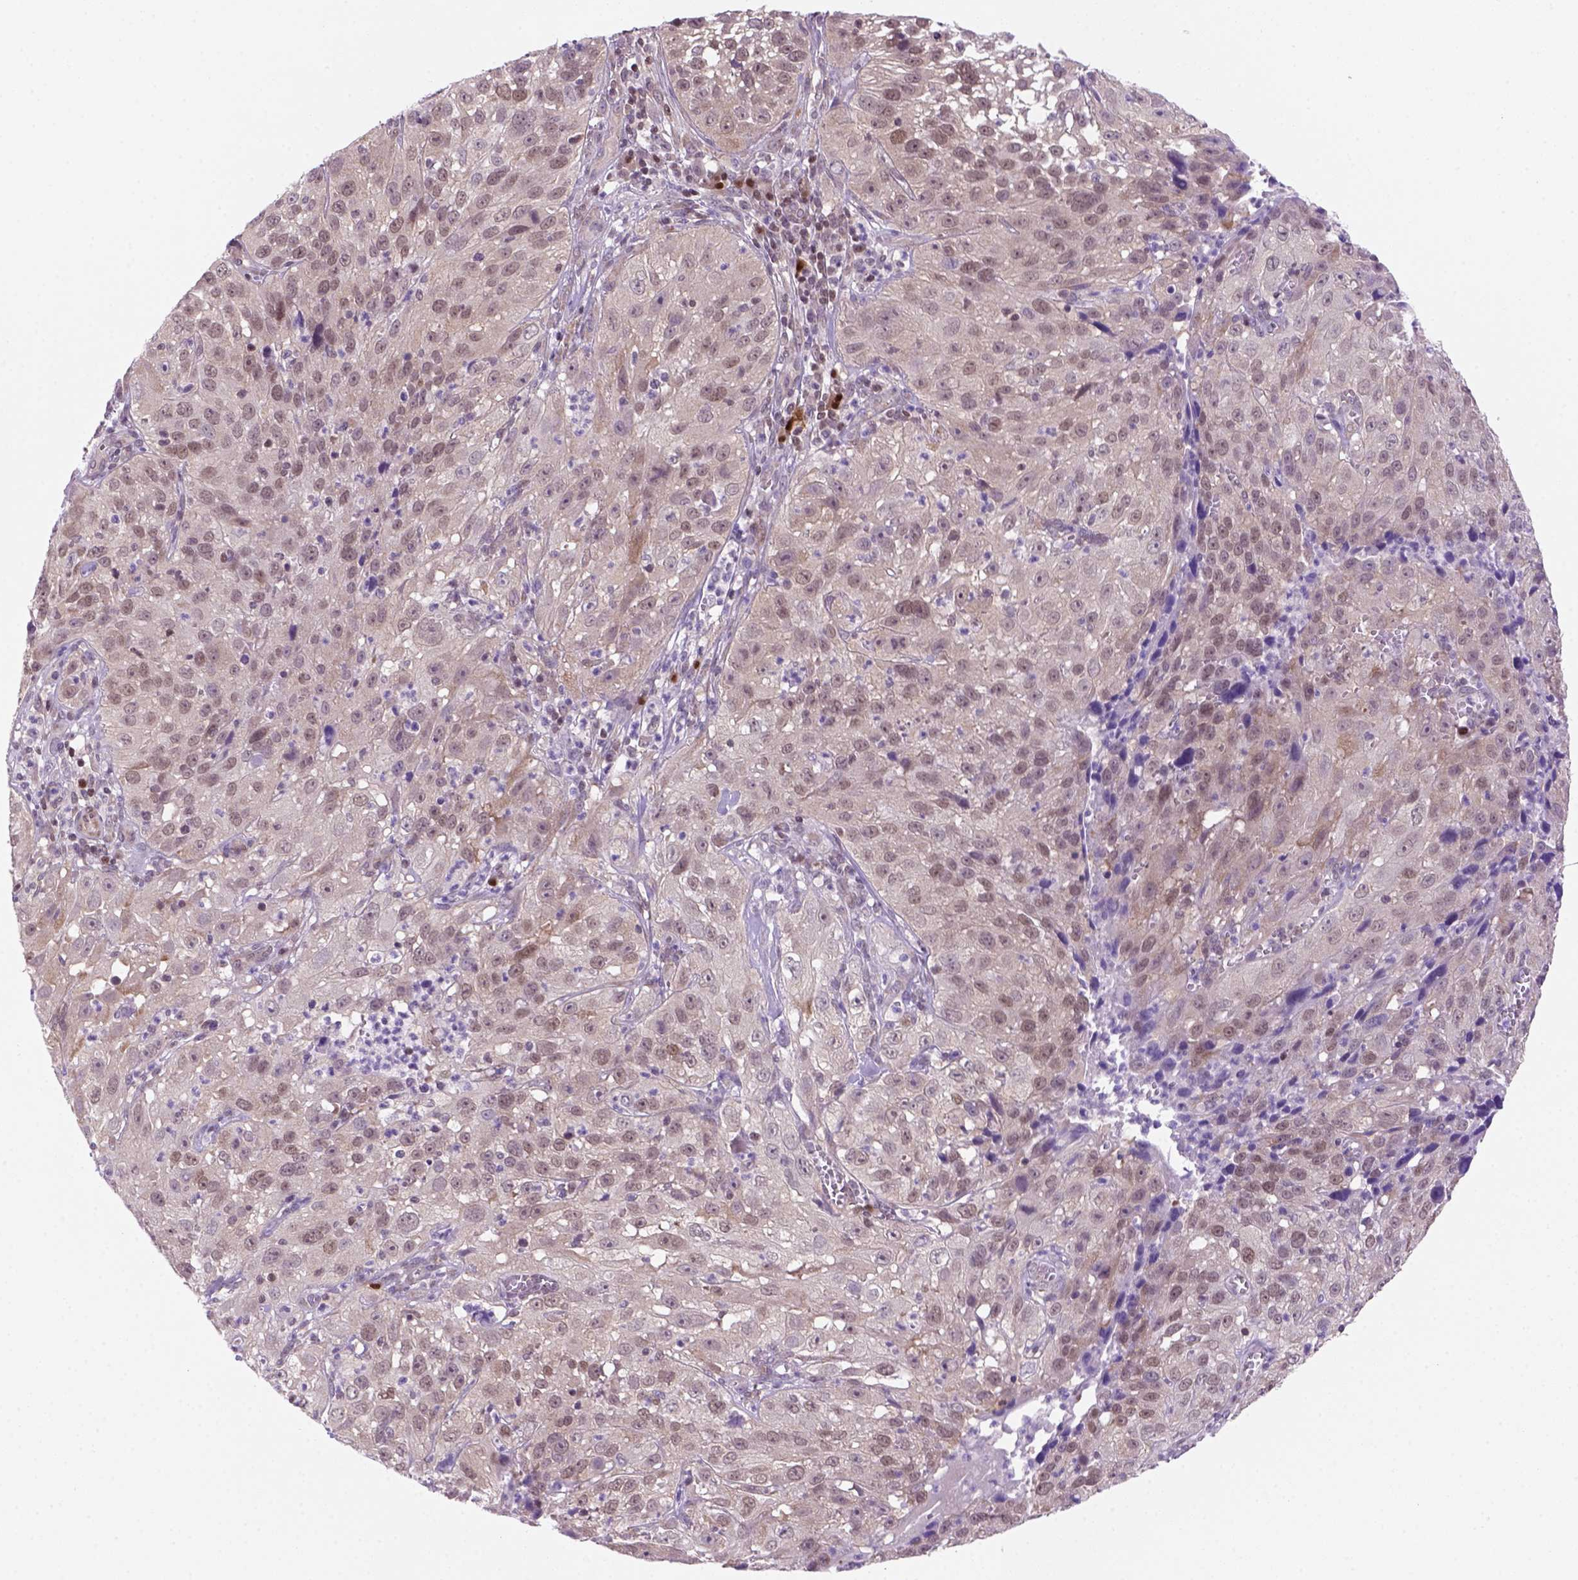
{"staining": {"intensity": "weak", "quantity": "<25%", "location": "nuclear"}, "tissue": "cervical cancer", "cell_type": "Tumor cells", "image_type": "cancer", "snomed": [{"axis": "morphology", "description": "Squamous cell carcinoma, NOS"}, {"axis": "topography", "description": "Cervix"}], "caption": "There is no significant staining in tumor cells of cervical cancer.", "gene": "MGMT", "patient": {"sex": "female", "age": 32}}